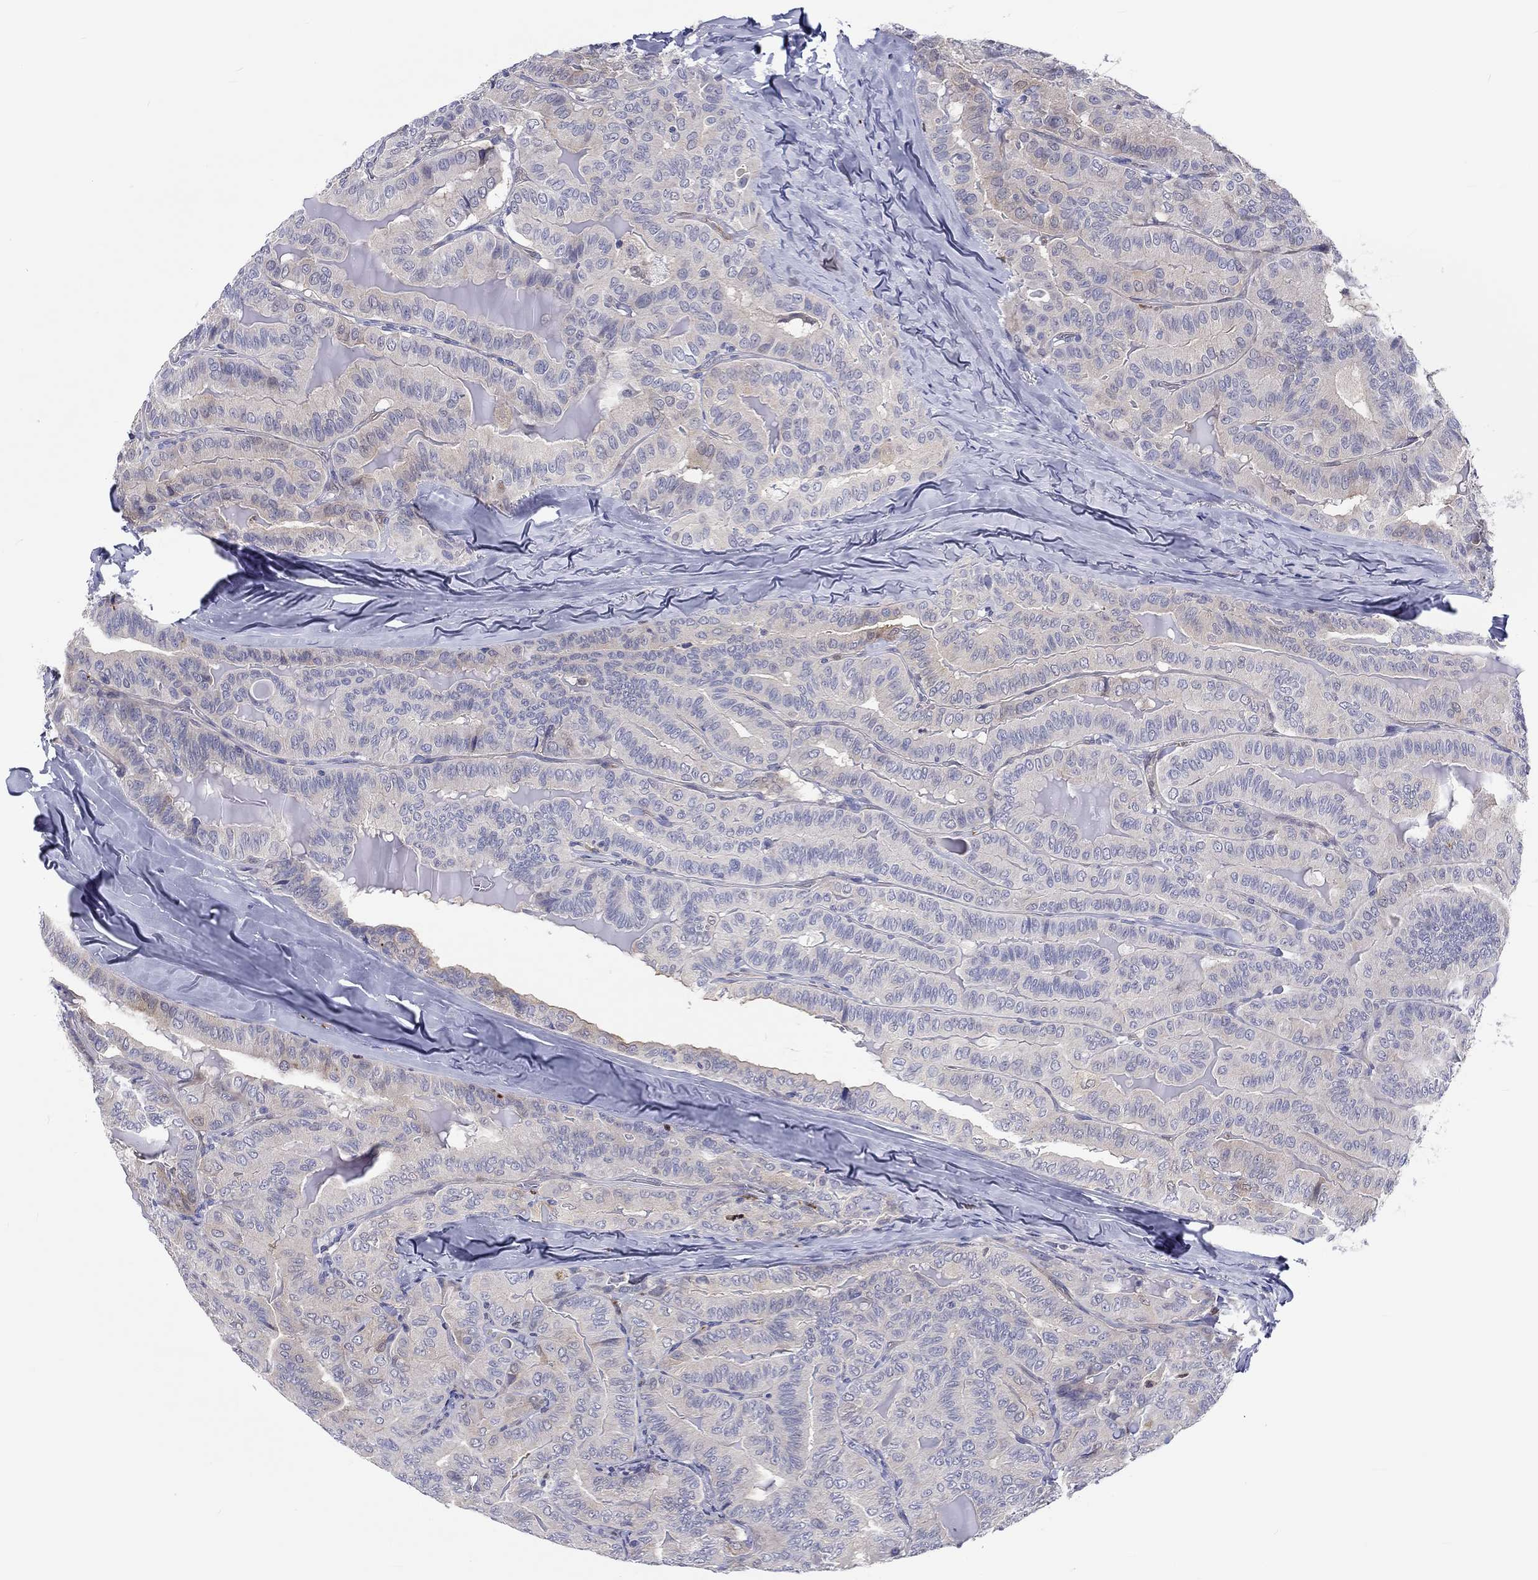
{"staining": {"intensity": "moderate", "quantity": "<25%", "location": "cytoplasmic/membranous"}, "tissue": "thyroid cancer", "cell_type": "Tumor cells", "image_type": "cancer", "snomed": [{"axis": "morphology", "description": "Papillary adenocarcinoma, NOS"}, {"axis": "topography", "description": "Thyroid gland"}], "caption": "Human thyroid cancer (papillary adenocarcinoma) stained with a brown dye displays moderate cytoplasmic/membranous positive expression in approximately <25% of tumor cells.", "gene": "ABCG4", "patient": {"sex": "female", "age": 68}}